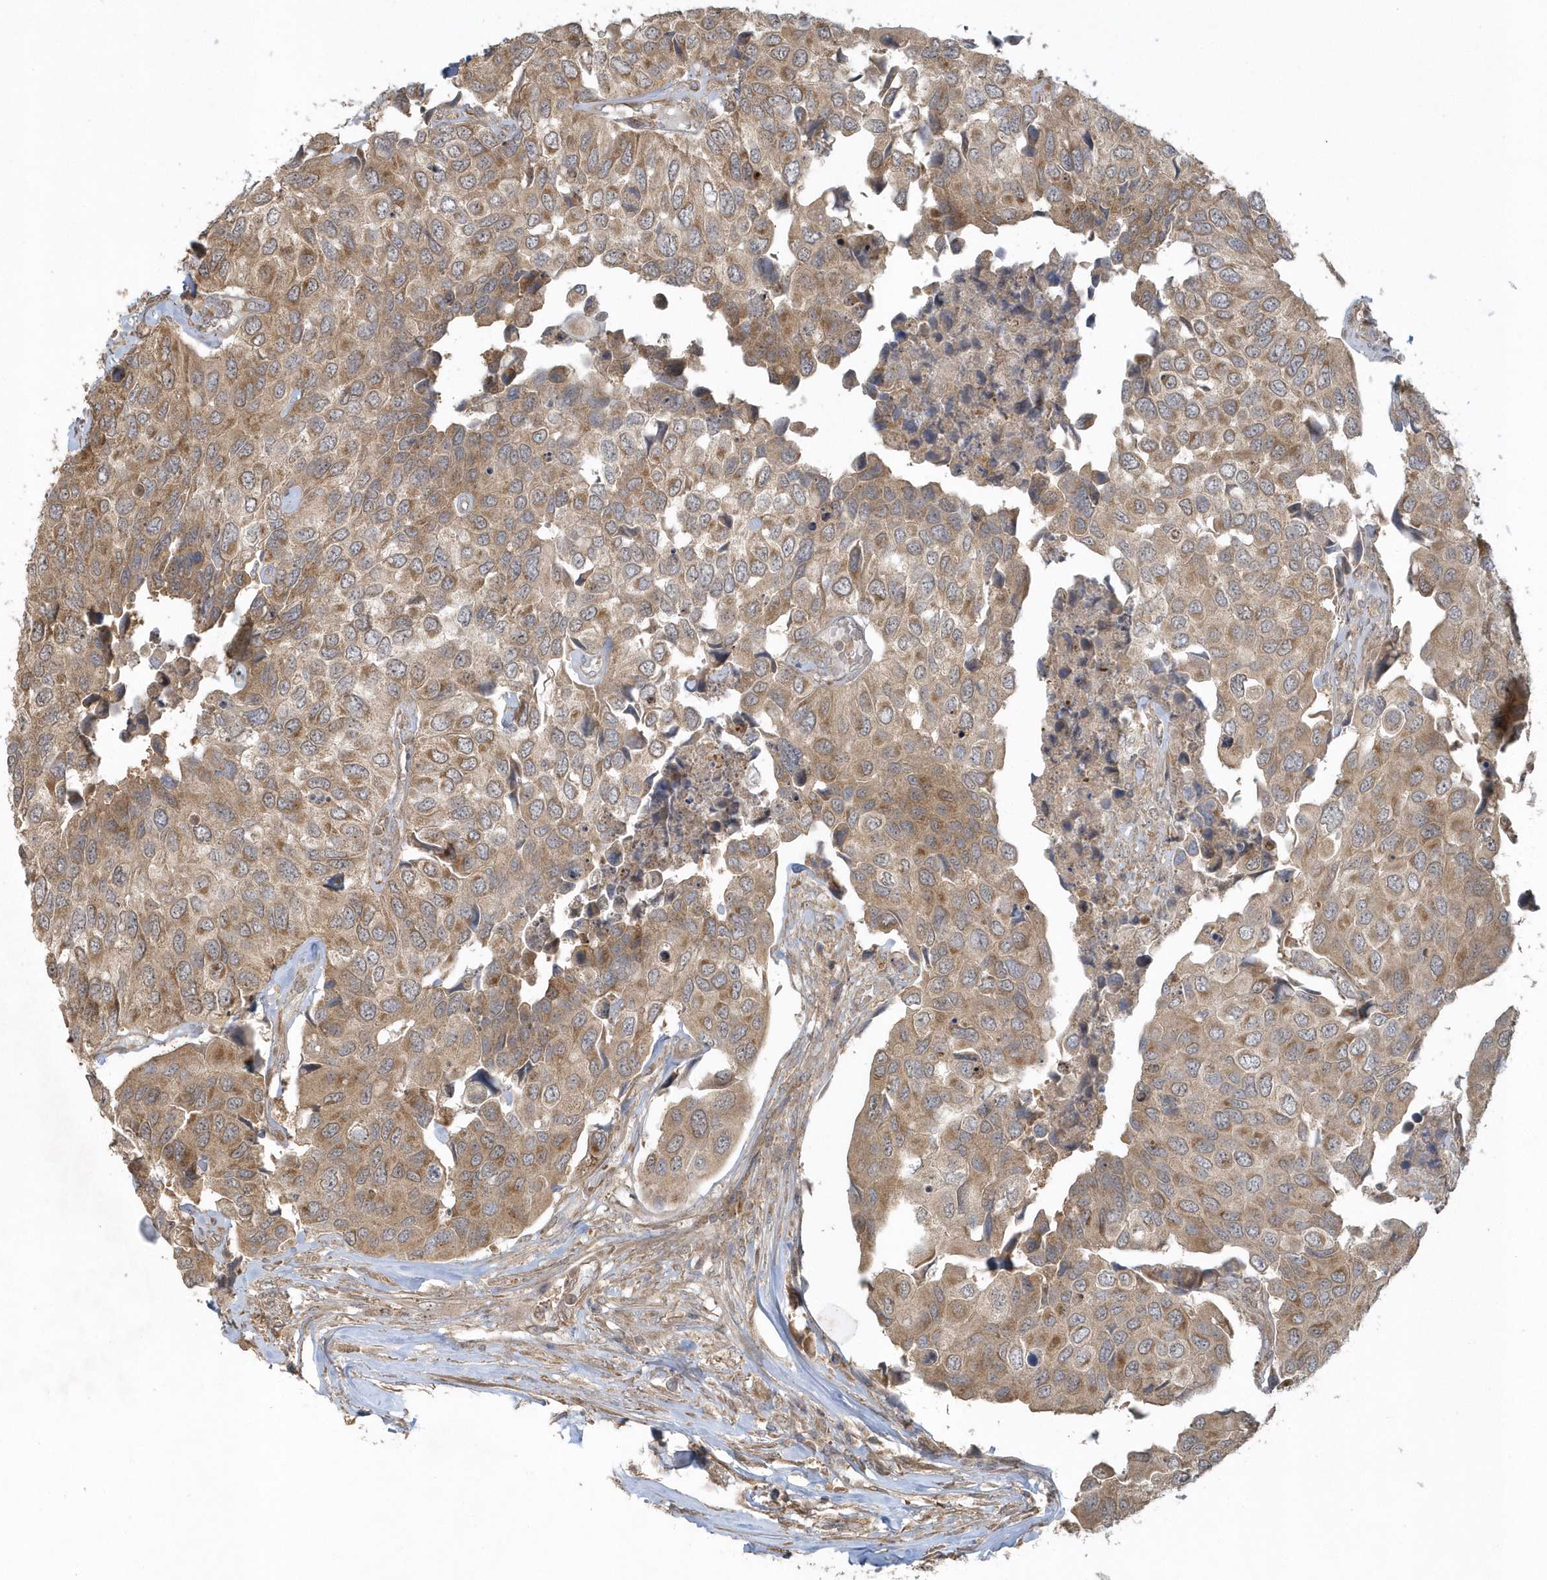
{"staining": {"intensity": "moderate", "quantity": ">75%", "location": "cytoplasmic/membranous"}, "tissue": "urothelial cancer", "cell_type": "Tumor cells", "image_type": "cancer", "snomed": [{"axis": "morphology", "description": "Urothelial carcinoma, High grade"}, {"axis": "topography", "description": "Urinary bladder"}], "caption": "Approximately >75% of tumor cells in human urothelial cancer reveal moderate cytoplasmic/membranous protein staining as visualized by brown immunohistochemical staining.", "gene": "THG1L", "patient": {"sex": "male", "age": 74}}